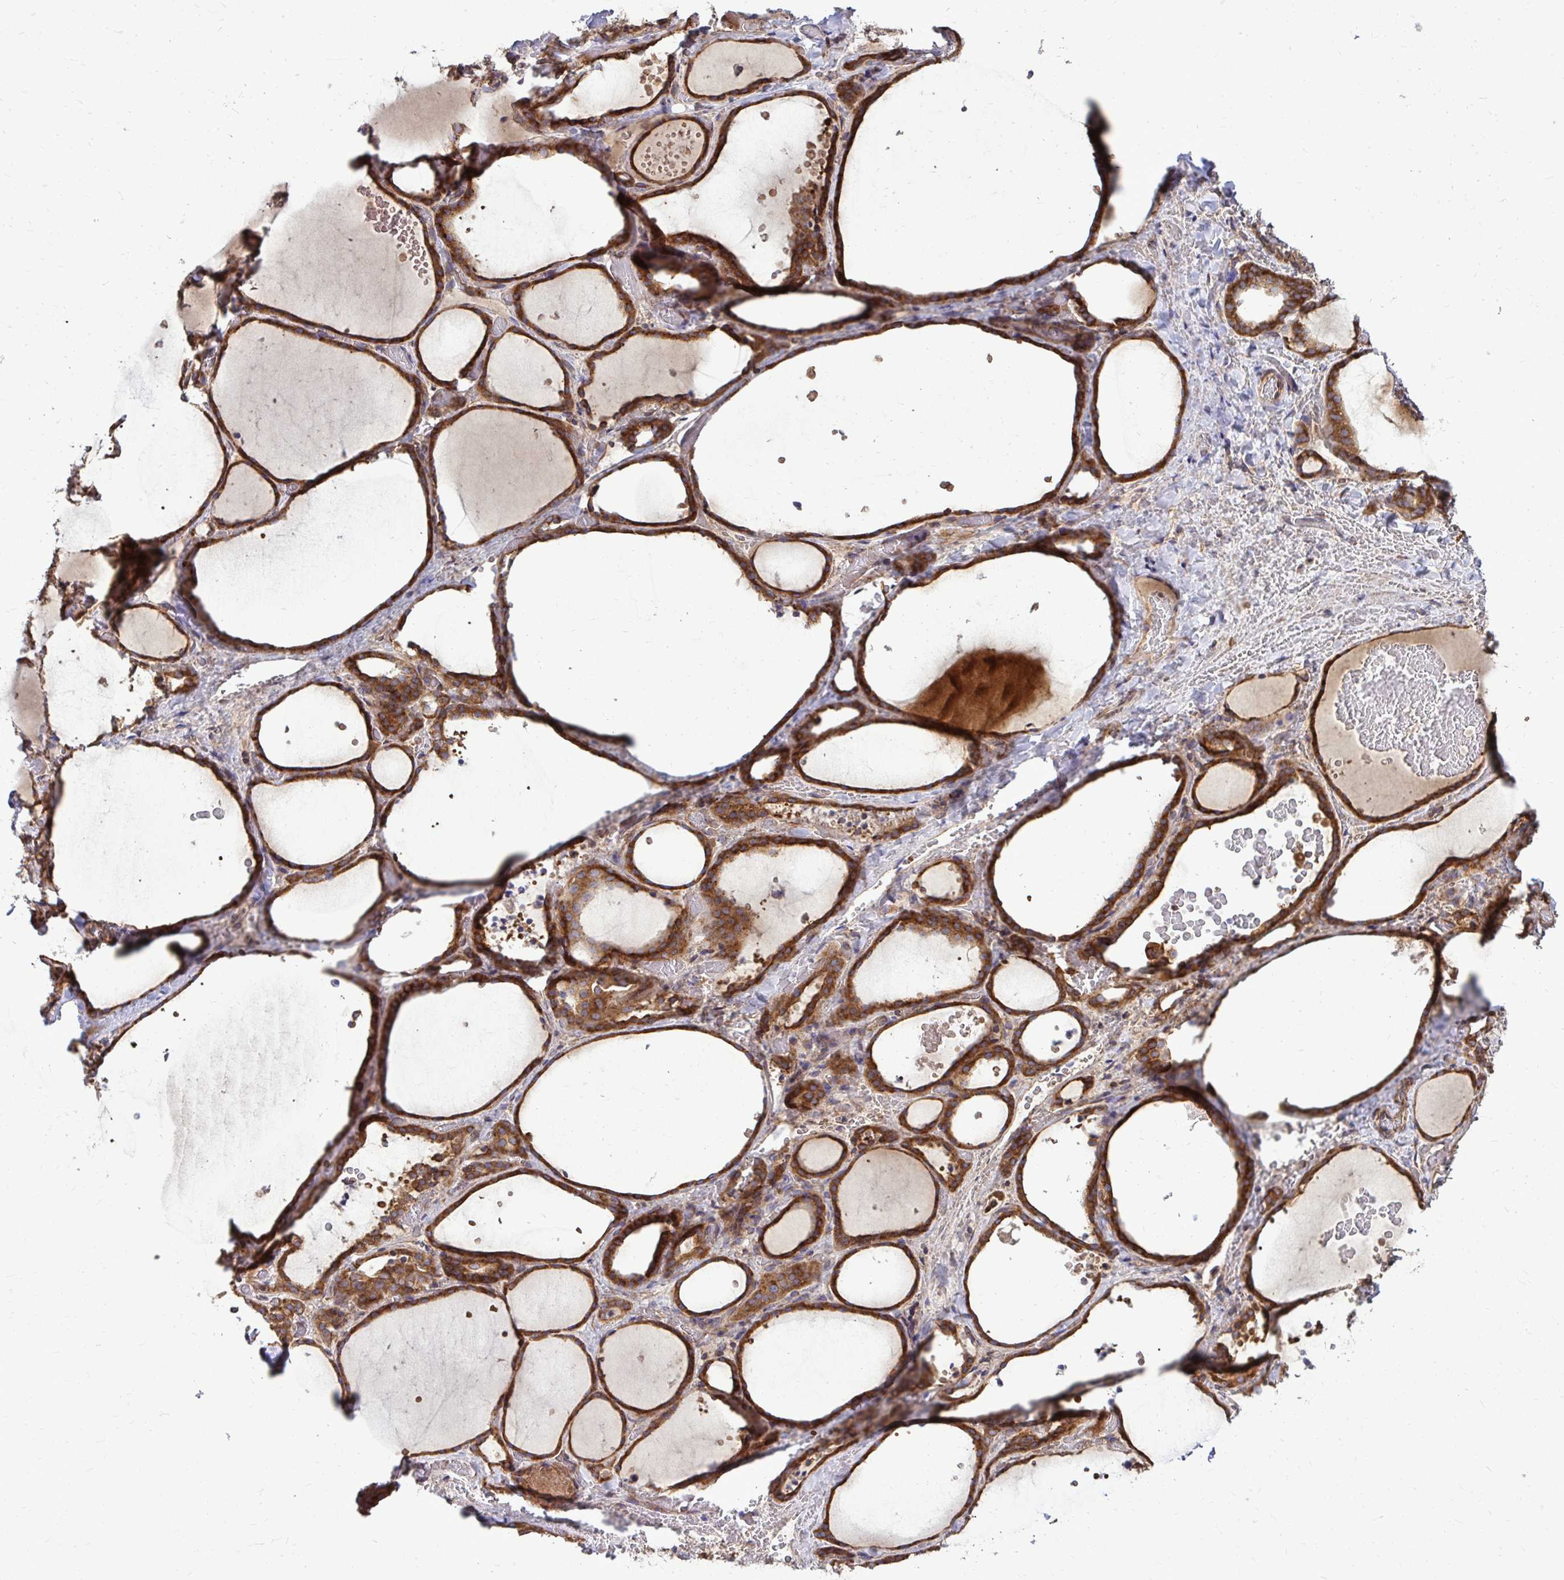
{"staining": {"intensity": "strong", "quantity": ">75%", "location": "cytoplasmic/membranous"}, "tissue": "thyroid gland", "cell_type": "Glandular cells", "image_type": "normal", "snomed": [{"axis": "morphology", "description": "Normal tissue, NOS"}, {"axis": "topography", "description": "Thyroid gland"}], "caption": "Immunohistochemical staining of unremarkable human thyroid gland reveals high levels of strong cytoplasmic/membranous staining in about >75% of glandular cells. Nuclei are stained in blue.", "gene": "FMR1", "patient": {"sex": "female", "age": 36}}